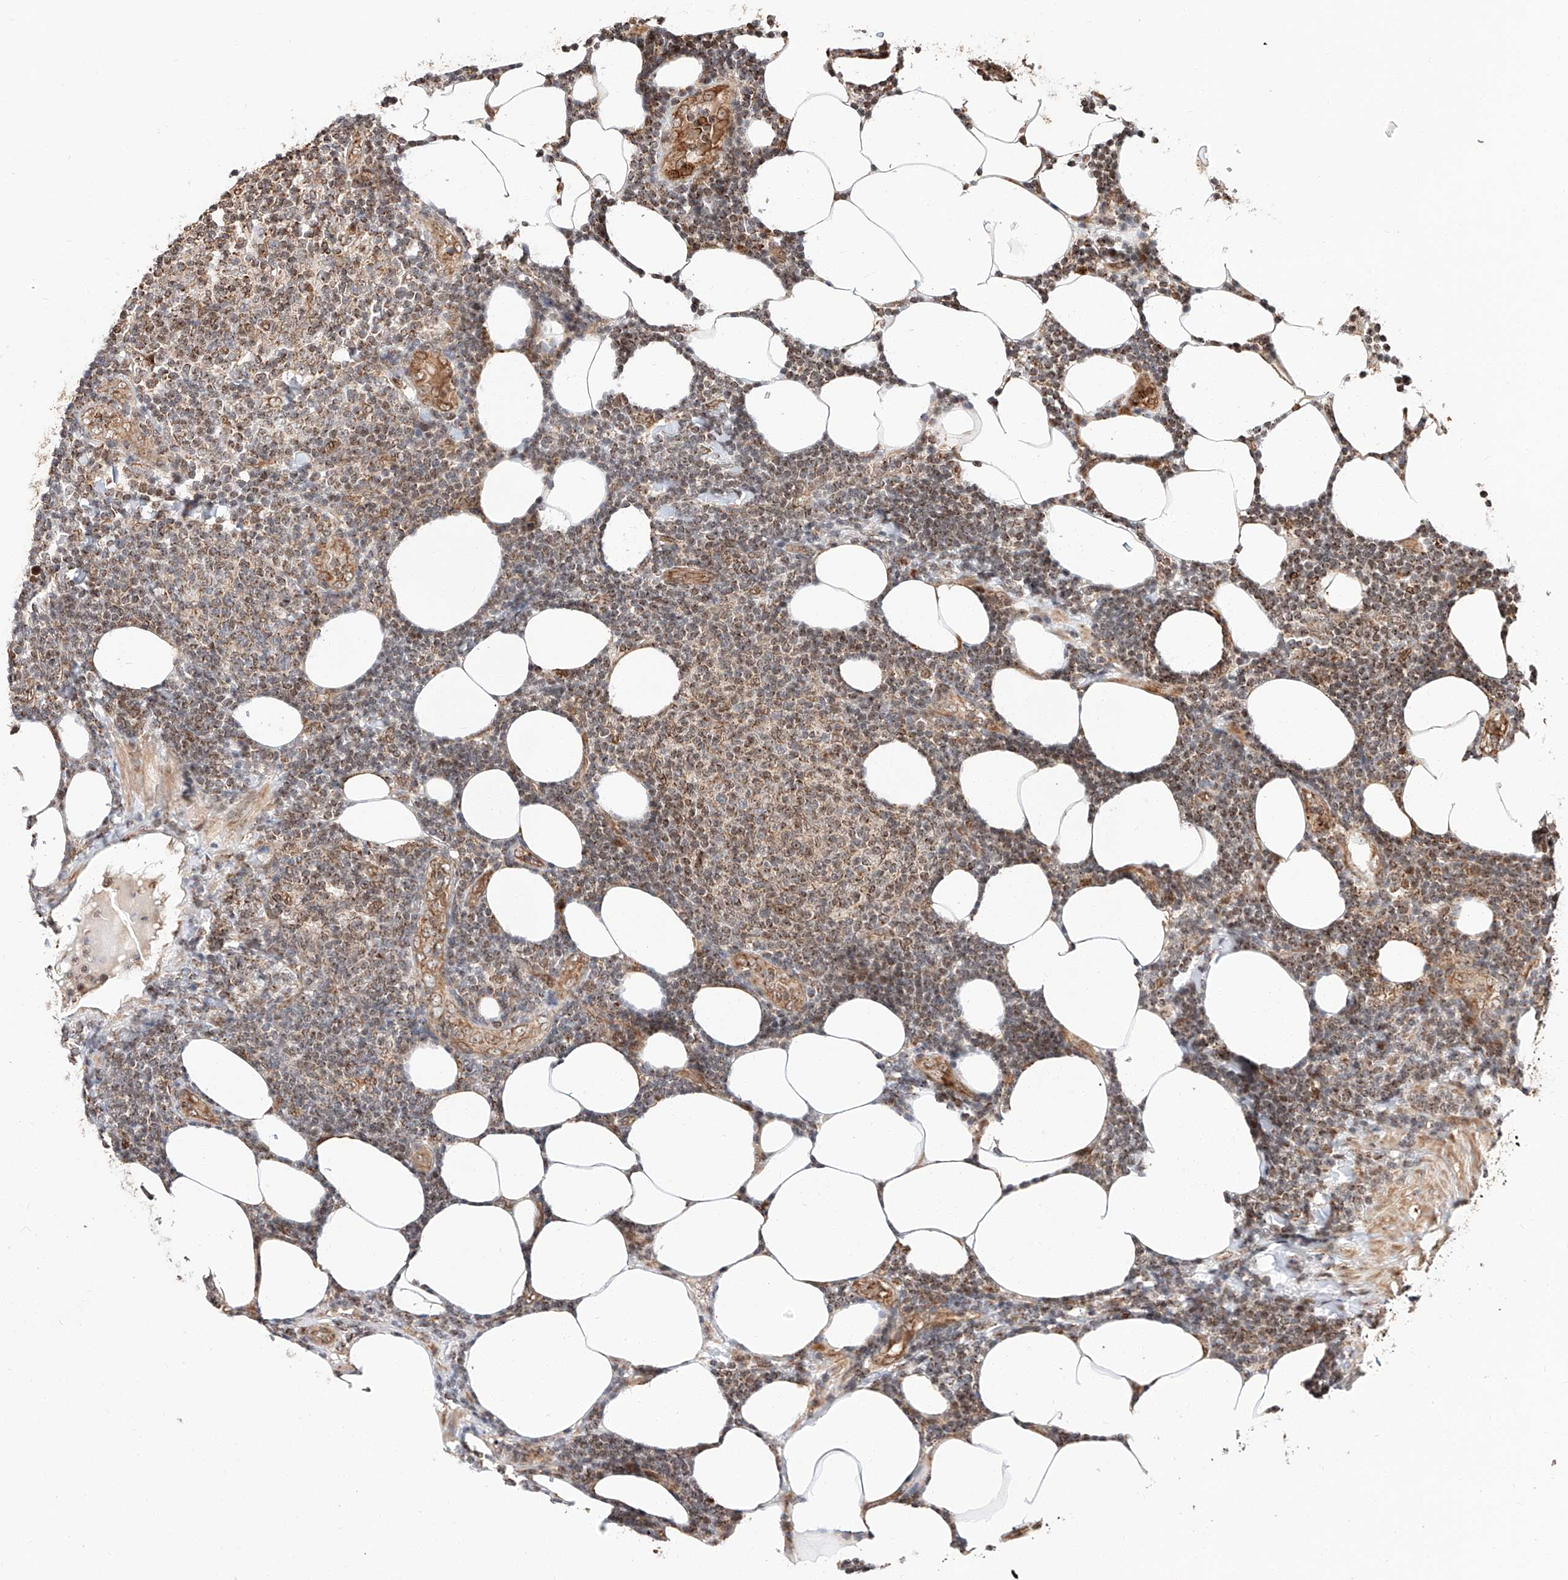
{"staining": {"intensity": "moderate", "quantity": "25%-75%", "location": "cytoplasmic/membranous,nuclear"}, "tissue": "lymphoma", "cell_type": "Tumor cells", "image_type": "cancer", "snomed": [{"axis": "morphology", "description": "Malignant lymphoma, non-Hodgkin's type, Low grade"}, {"axis": "topography", "description": "Lymph node"}], "caption": "An immunohistochemistry image of neoplastic tissue is shown. Protein staining in brown highlights moderate cytoplasmic/membranous and nuclear positivity in malignant lymphoma, non-Hodgkin's type (low-grade) within tumor cells.", "gene": "THTPA", "patient": {"sex": "male", "age": 66}}